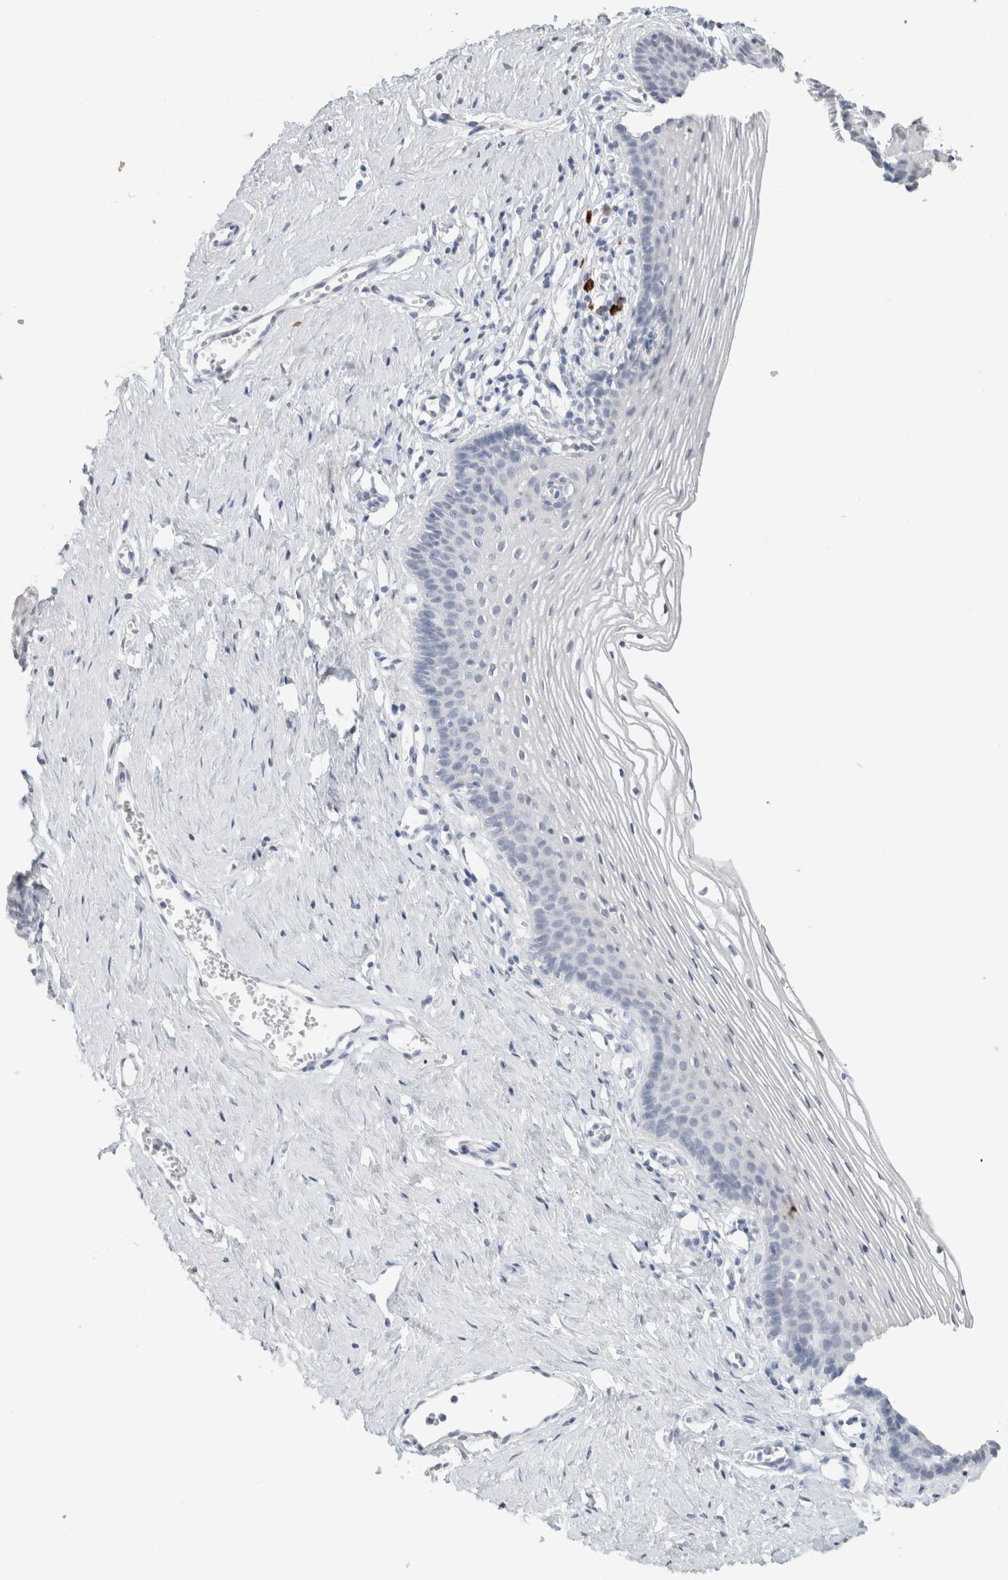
{"staining": {"intensity": "negative", "quantity": "none", "location": "none"}, "tissue": "vagina", "cell_type": "Squamous epithelial cells", "image_type": "normal", "snomed": [{"axis": "morphology", "description": "Normal tissue, NOS"}, {"axis": "topography", "description": "Vagina"}], "caption": "Immunohistochemistry photomicrograph of benign vagina: vagina stained with DAB reveals no significant protein expression in squamous epithelial cells.", "gene": "CD80", "patient": {"sex": "female", "age": 32}}